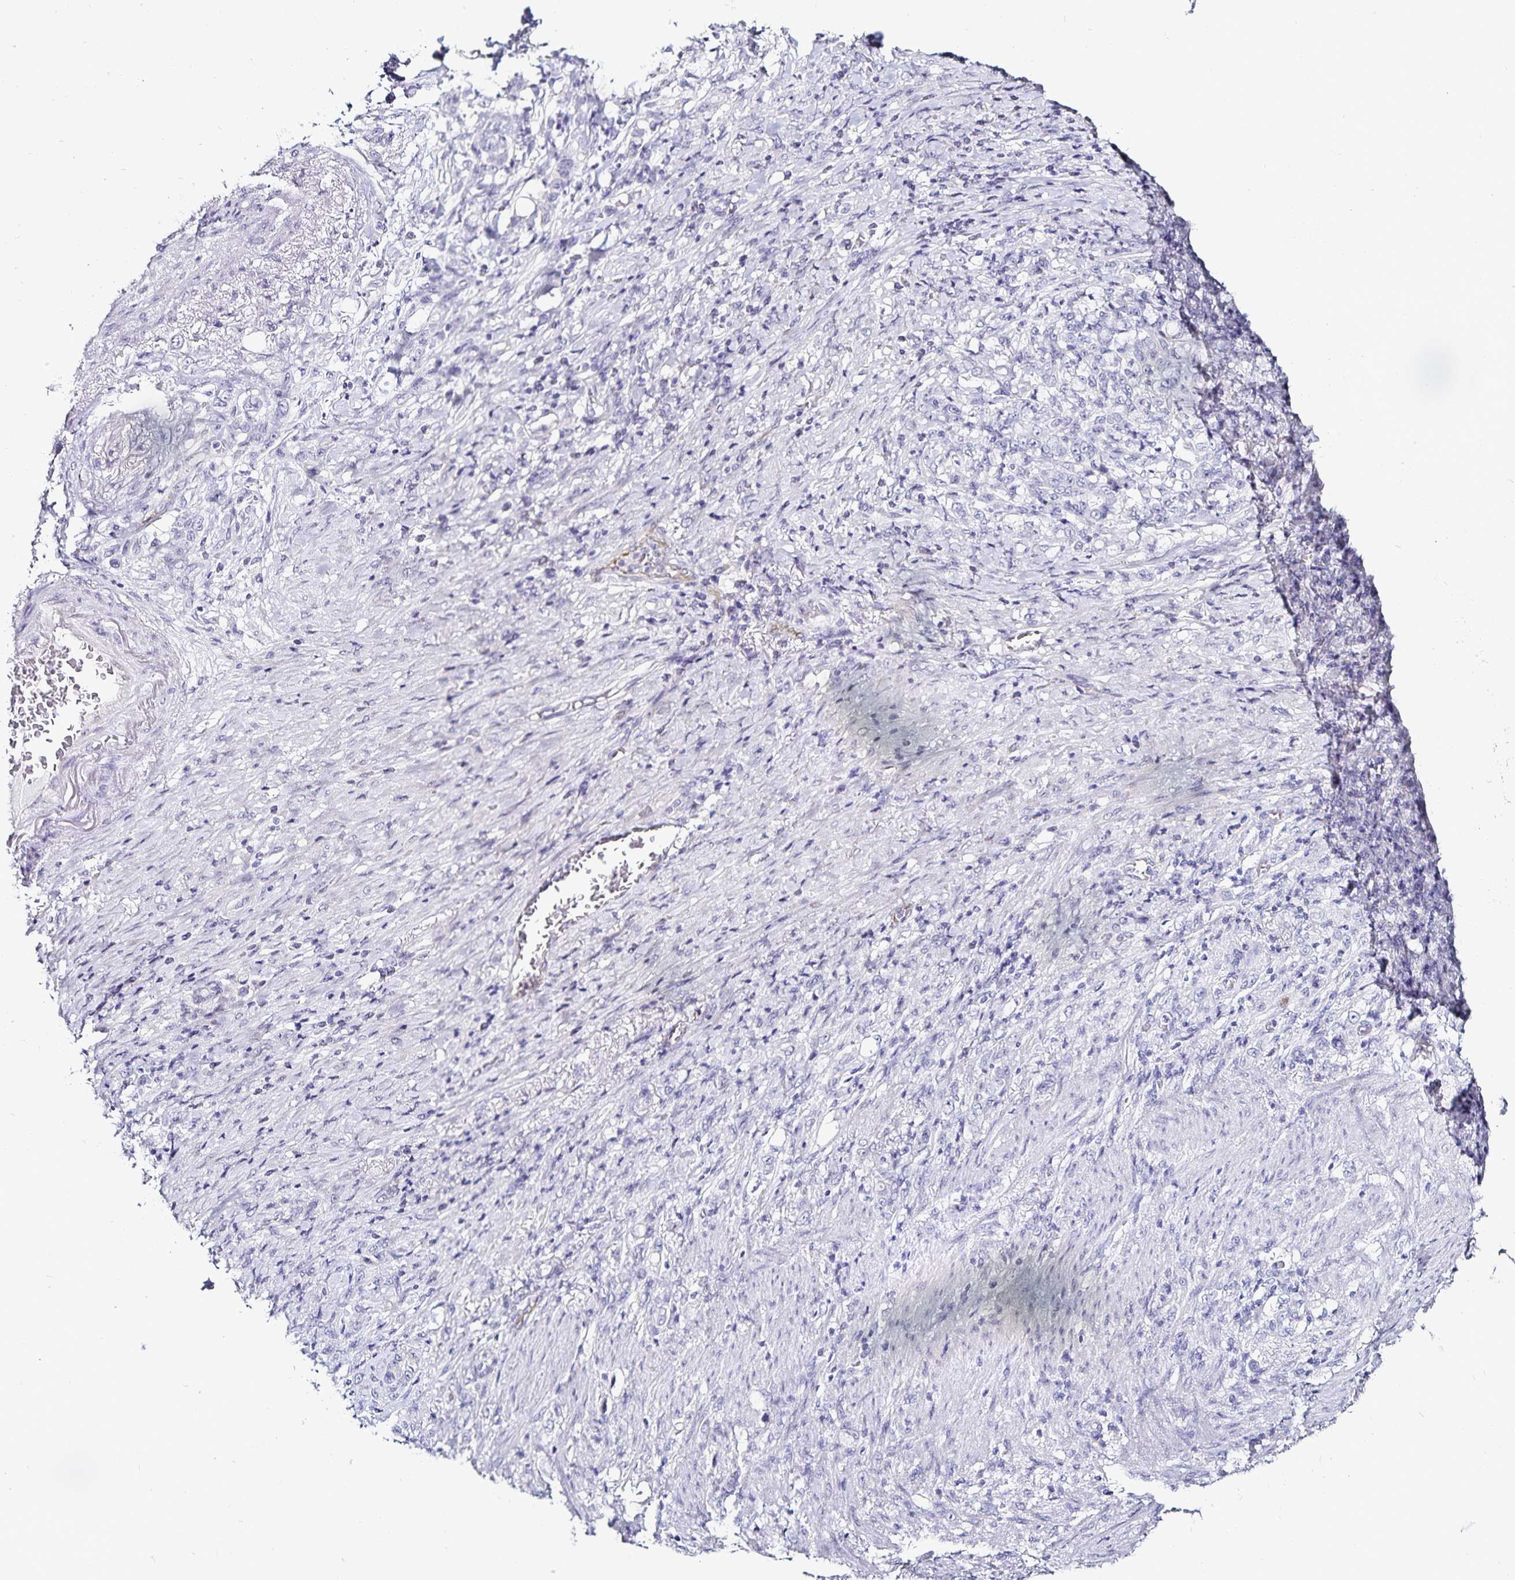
{"staining": {"intensity": "negative", "quantity": "none", "location": "none"}, "tissue": "stomach cancer", "cell_type": "Tumor cells", "image_type": "cancer", "snomed": [{"axis": "morphology", "description": "Adenocarcinoma, NOS"}, {"axis": "topography", "description": "Stomach"}], "caption": "Immunohistochemistry image of stomach adenocarcinoma stained for a protein (brown), which reveals no expression in tumor cells.", "gene": "TSPAN7", "patient": {"sex": "female", "age": 79}}